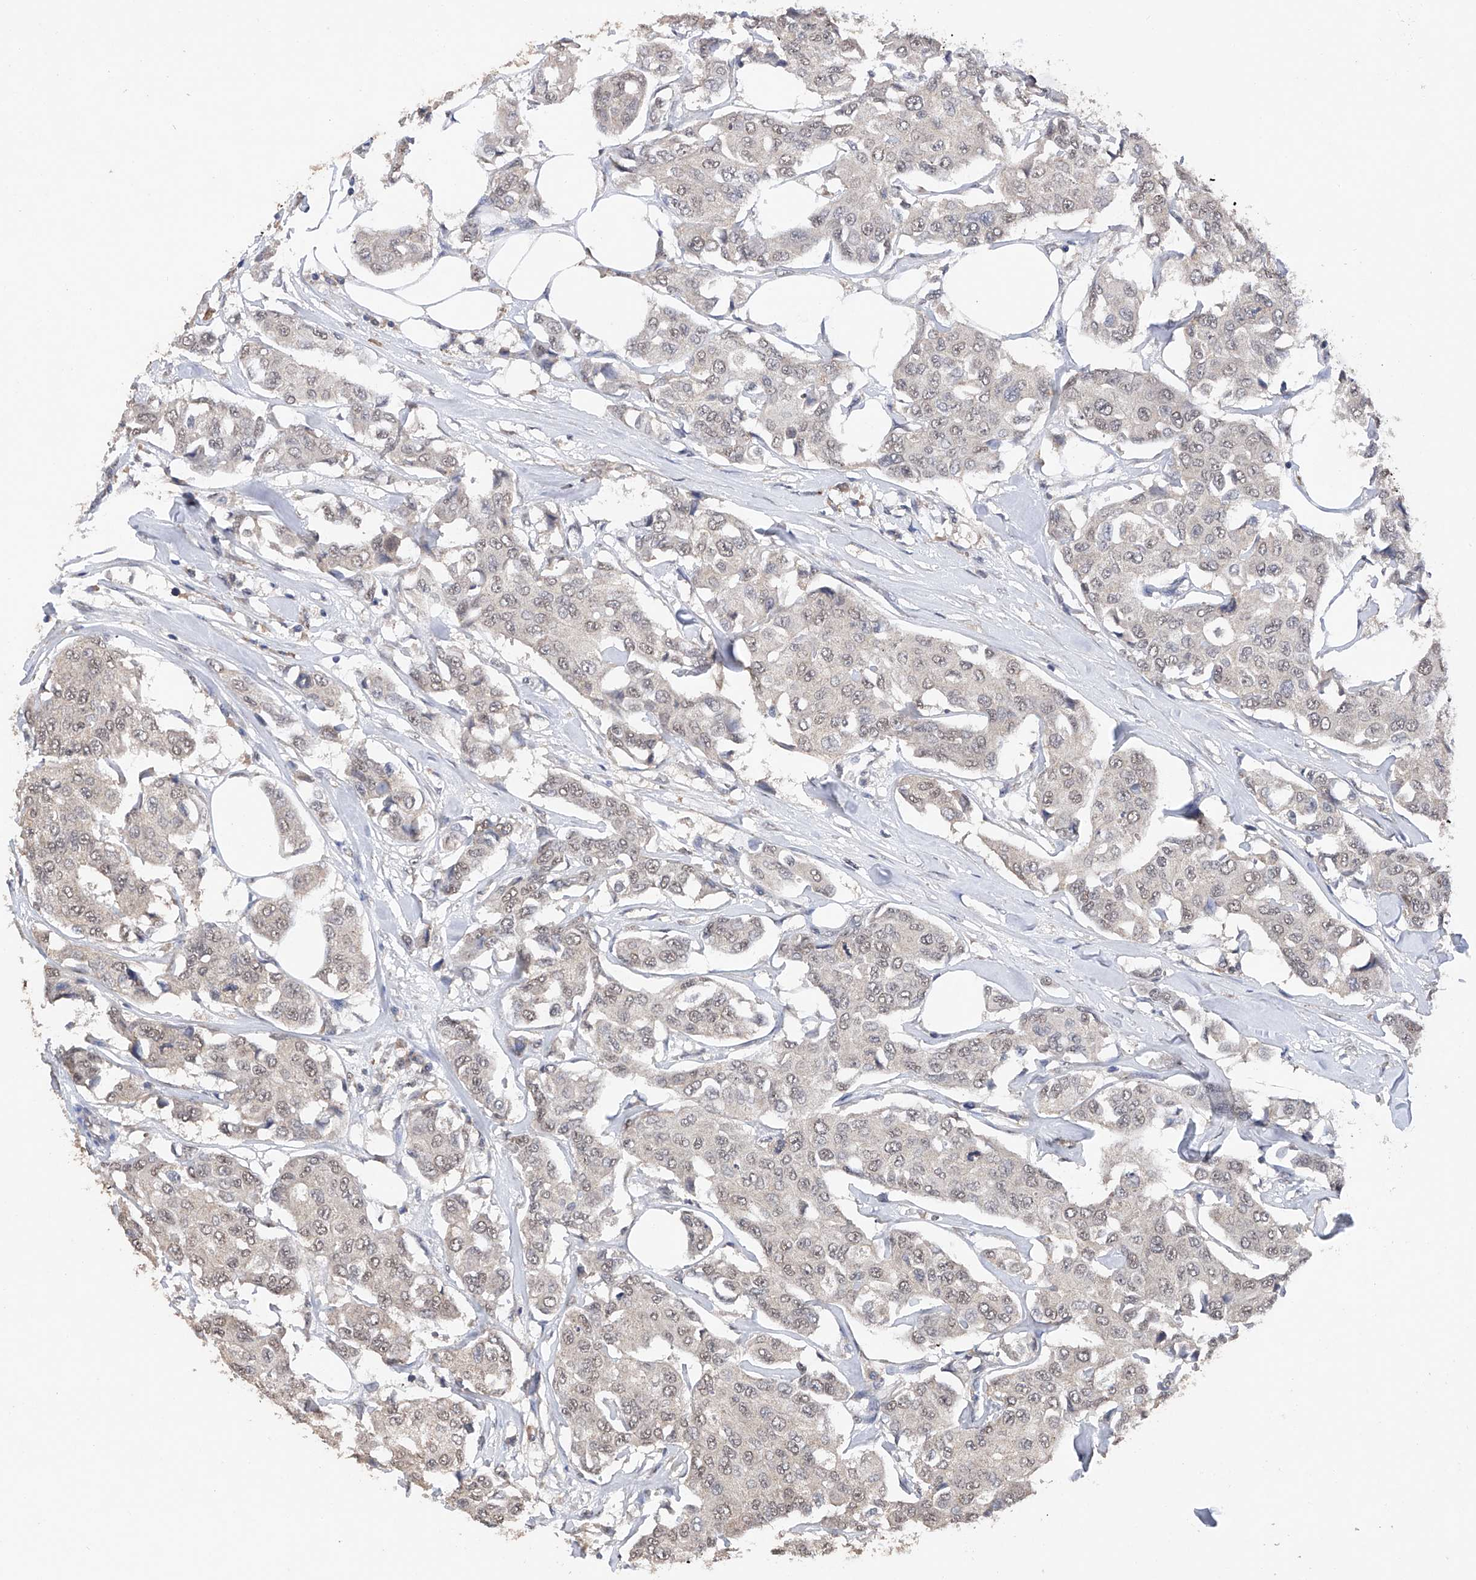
{"staining": {"intensity": "weak", "quantity": "25%-75%", "location": "nuclear"}, "tissue": "breast cancer", "cell_type": "Tumor cells", "image_type": "cancer", "snomed": [{"axis": "morphology", "description": "Duct carcinoma"}, {"axis": "topography", "description": "Breast"}], "caption": "Weak nuclear staining is present in about 25%-75% of tumor cells in infiltrating ductal carcinoma (breast).", "gene": "DMAP1", "patient": {"sex": "female", "age": 80}}